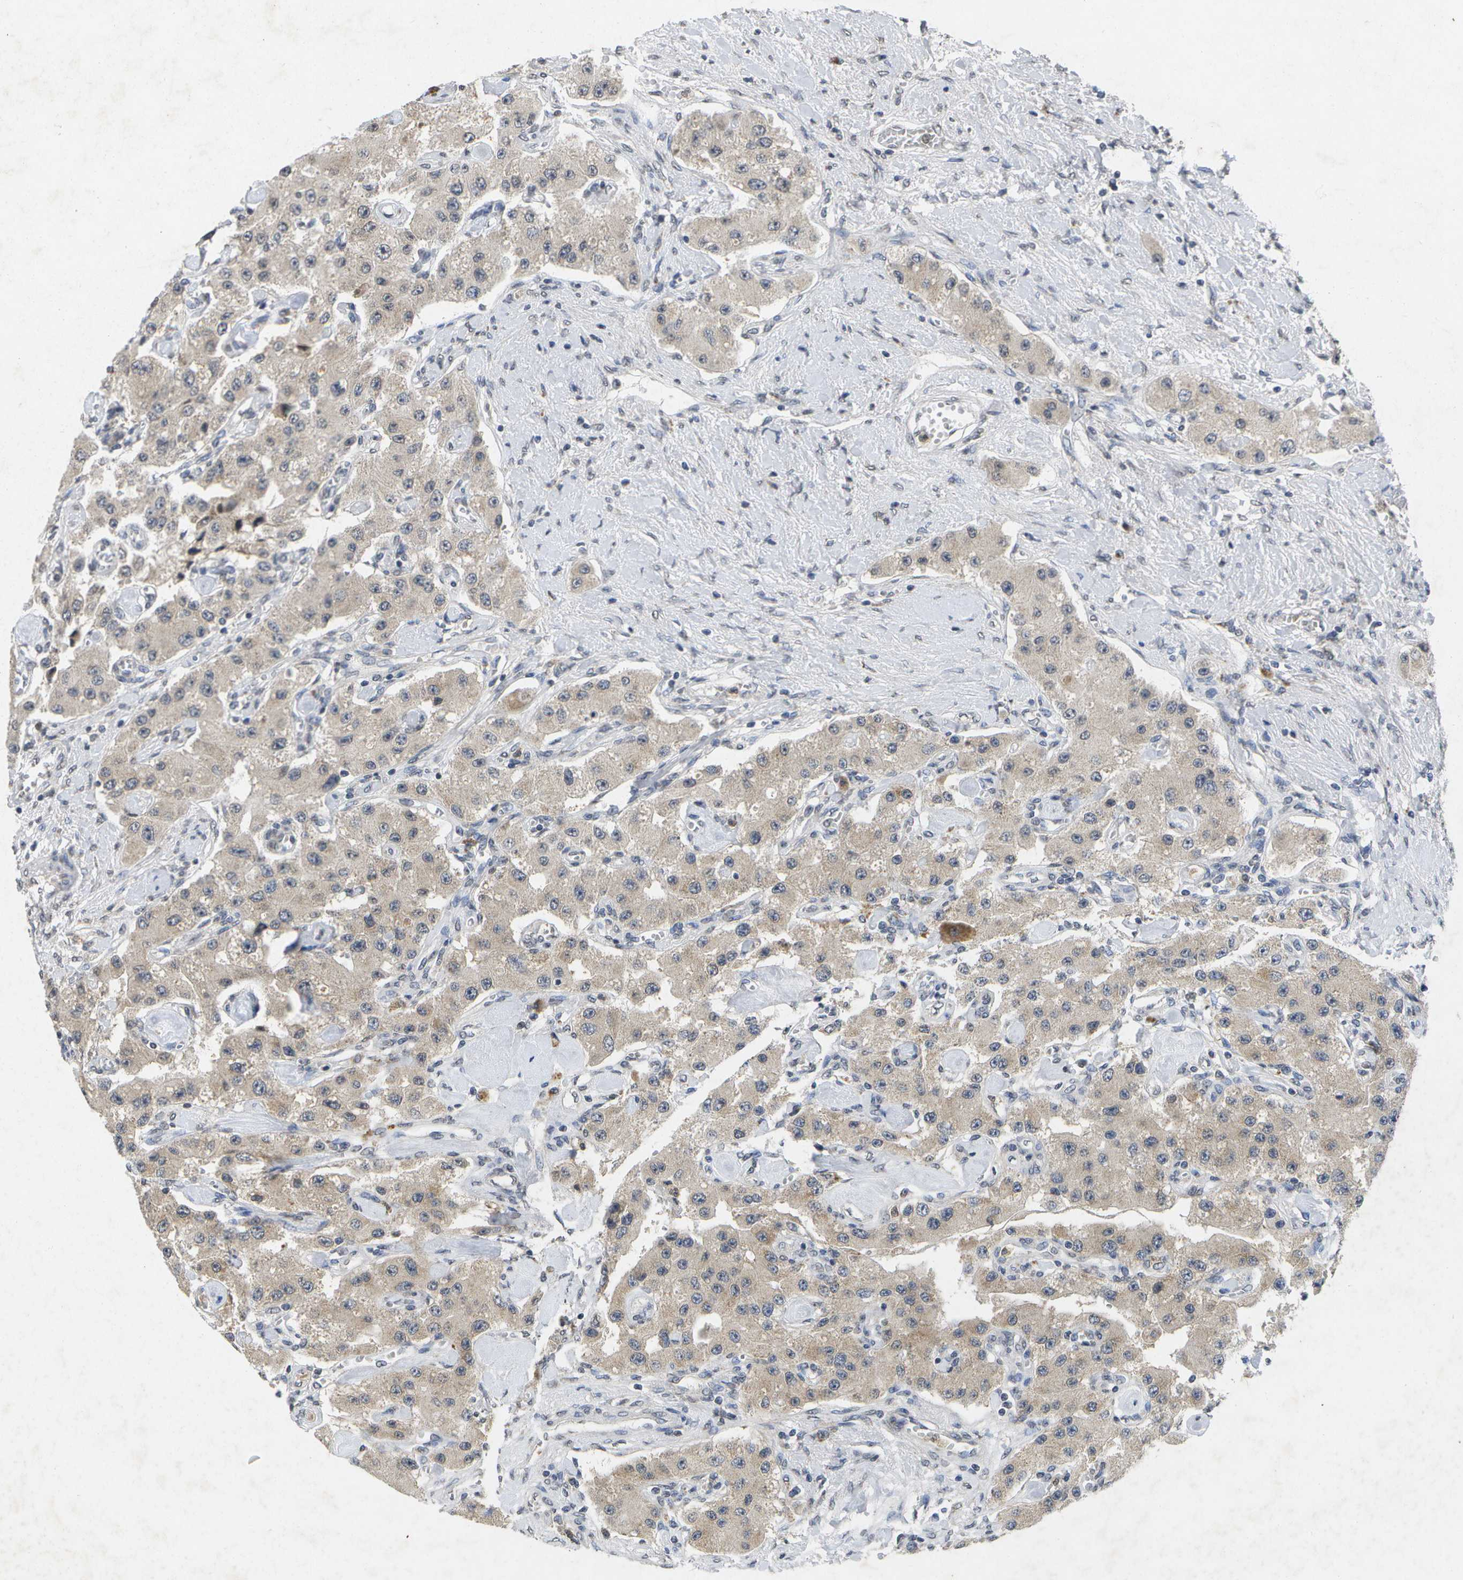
{"staining": {"intensity": "weak", "quantity": "25%-75%", "location": "cytoplasmic/membranous"}, "tissue": "carcinoid", "cell_type": "Tumor cells", "image_type": "cancer", "snomed": [{"axis": "morphology", "description": "Carcinoid, malignant, NOS"}, {"axis": "topography", "description": "Pancreas"}], "caption": "A micrograph of carcinoid stained for a protein exhibits weak cytoplasmic/membranous brown staining in tumor cells.", "gene": "KDELR1", "patient": {"sex": "male", "age": 41}}